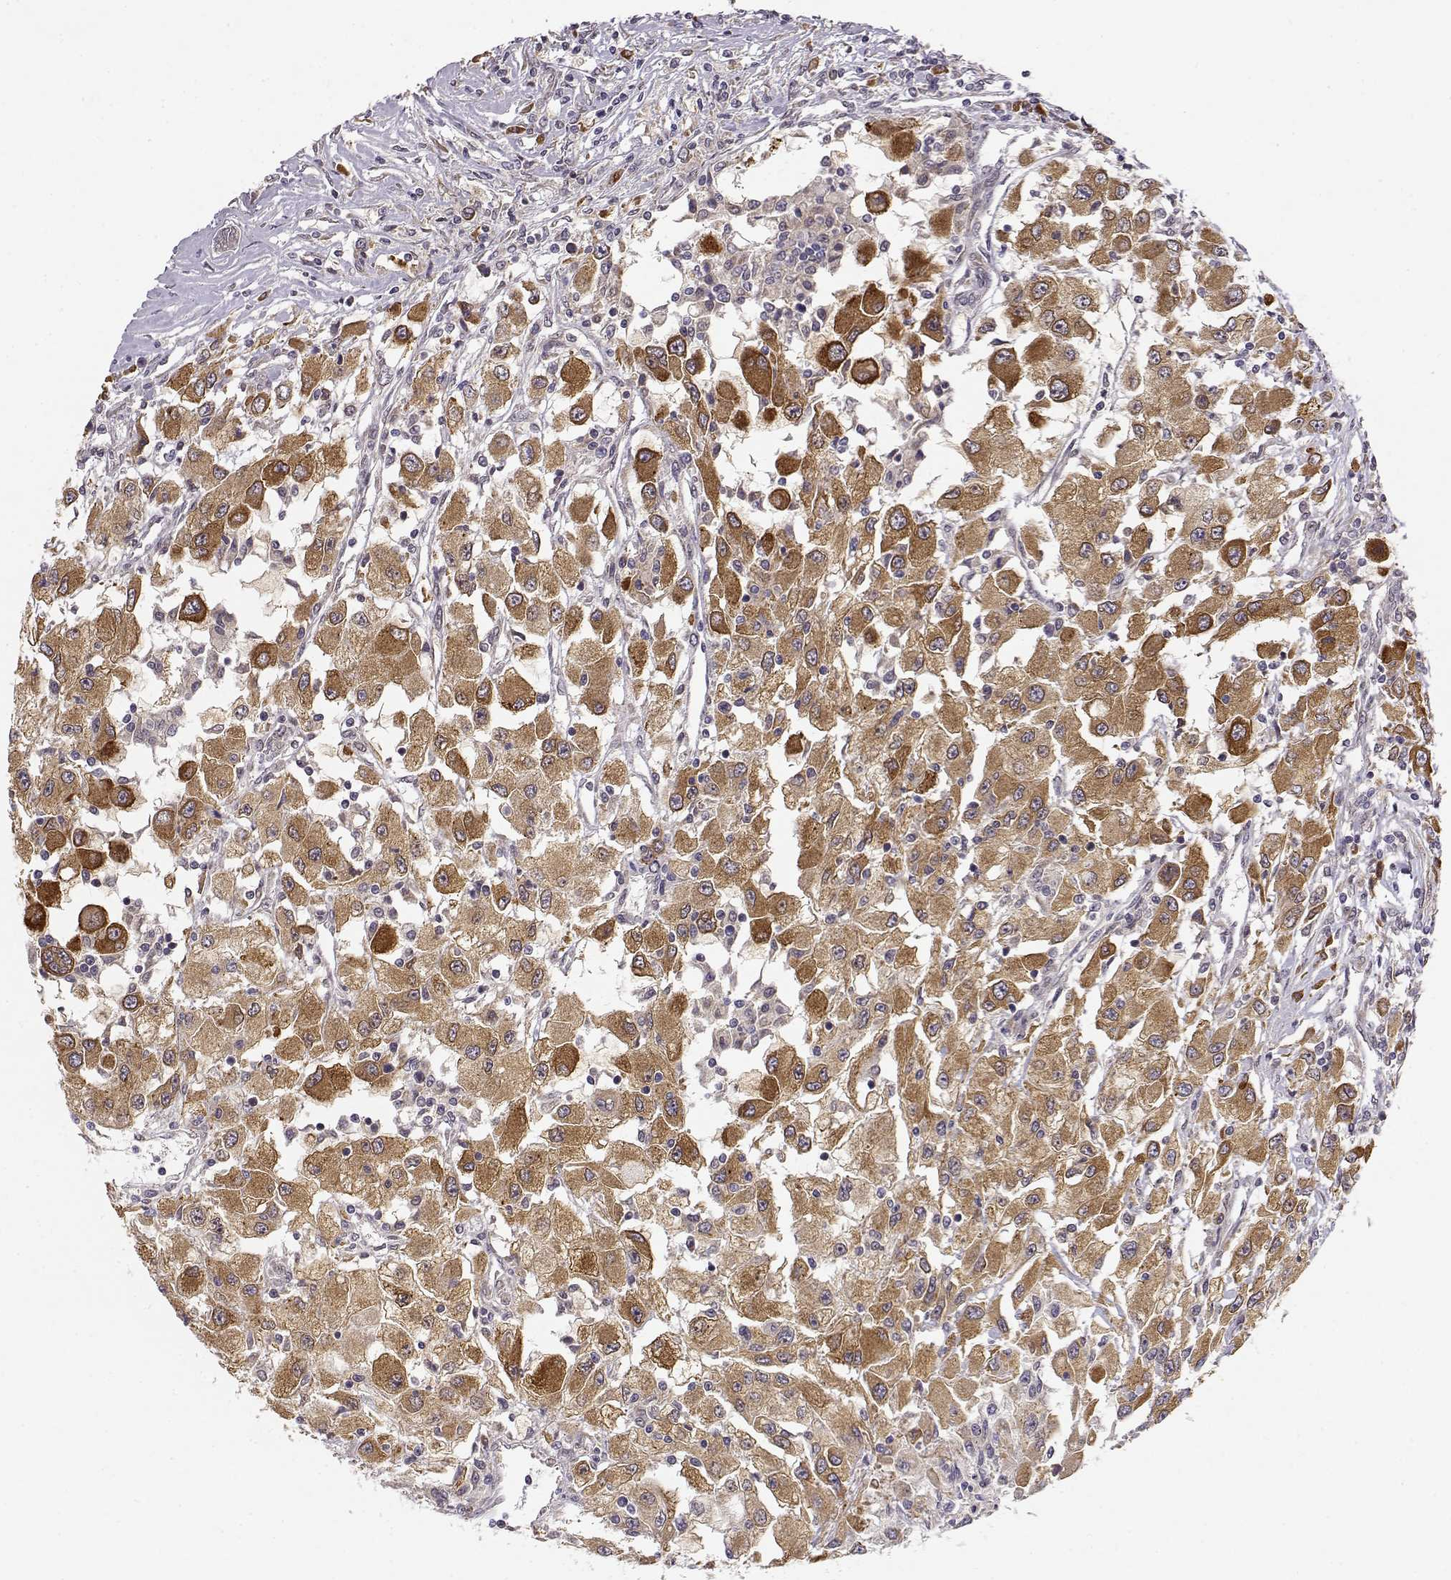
{"staining": {"intensity": "weak", "quantity": ">75%", "location": "cytoplasmic/membranous"}, "tissue": "renal cancer", "cell_type": "Tumor cells", "image_type": "cancer", "snomed": [{"axis": "morphology", "description": "Adenocarcinoma, NOS"}, {"axis": "topography", "description": "Kidney"}], "caption": "This is a histology image of IHC staining of renal adenocarcinoma, which shows weak staining in the cytoplasmic/membranous of tumor cells.", "gene": "ERGIC2", "patient": {"sex": "female", "age": 67}}